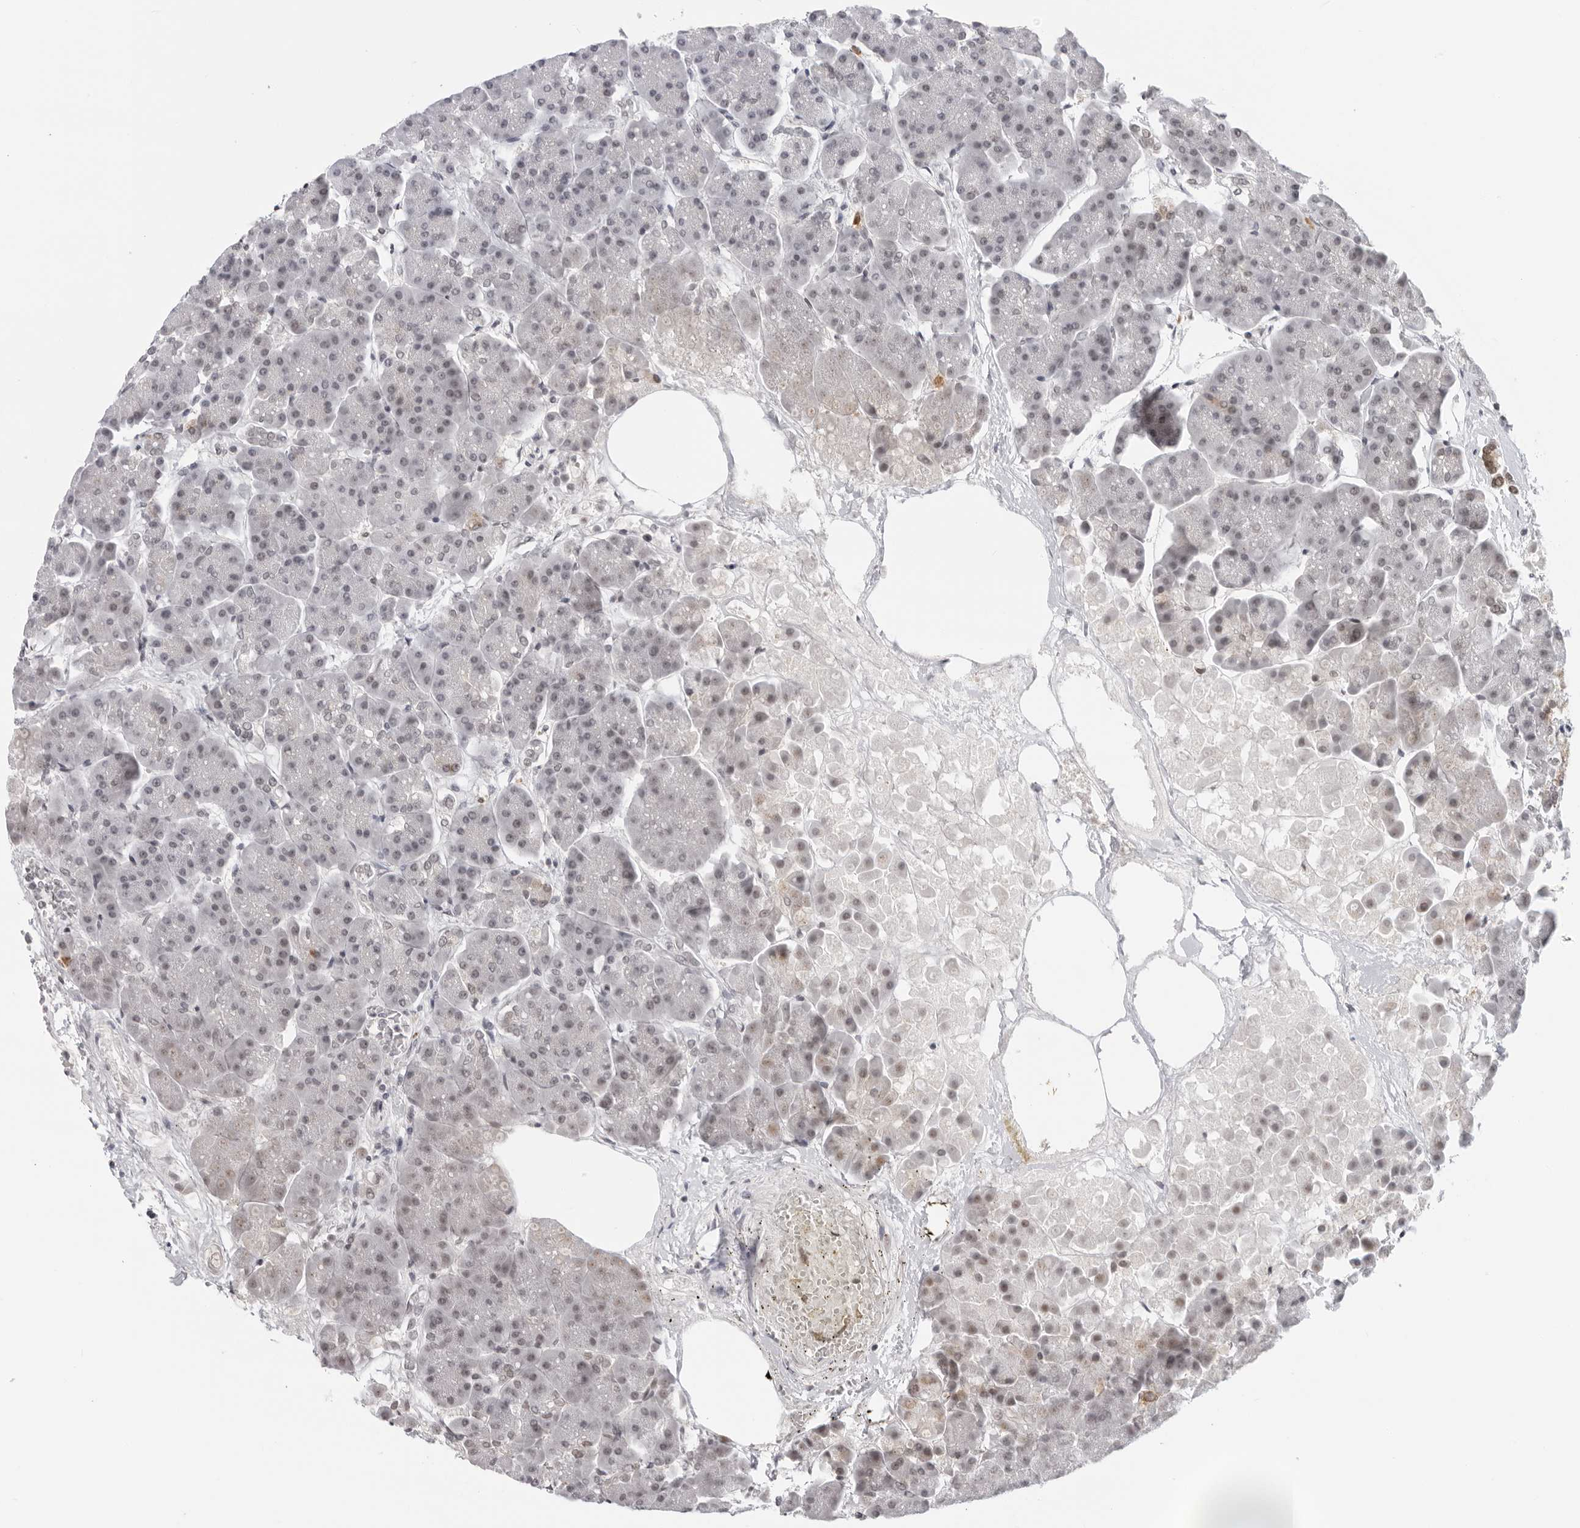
{"staining": {"intensity": "moderate", "quantity": "<25%", "location": "nuclear"}, "tissue": "pancreas", "cell_type": "Exocrine glandular cells", "image_type": "normal", "snomed": [{"axis": "morphology", "description": "Normal tissue, NOS"}, {"axis": "topography", "description": "Pancreas"}], "caption": "A low amount of moderate nuclear positivity is present in approximately <25% of exocrine glandular cells in unremarkable pancreas.", "gene": "MSH6", "patient": {"sex": "female", "age": 70}}